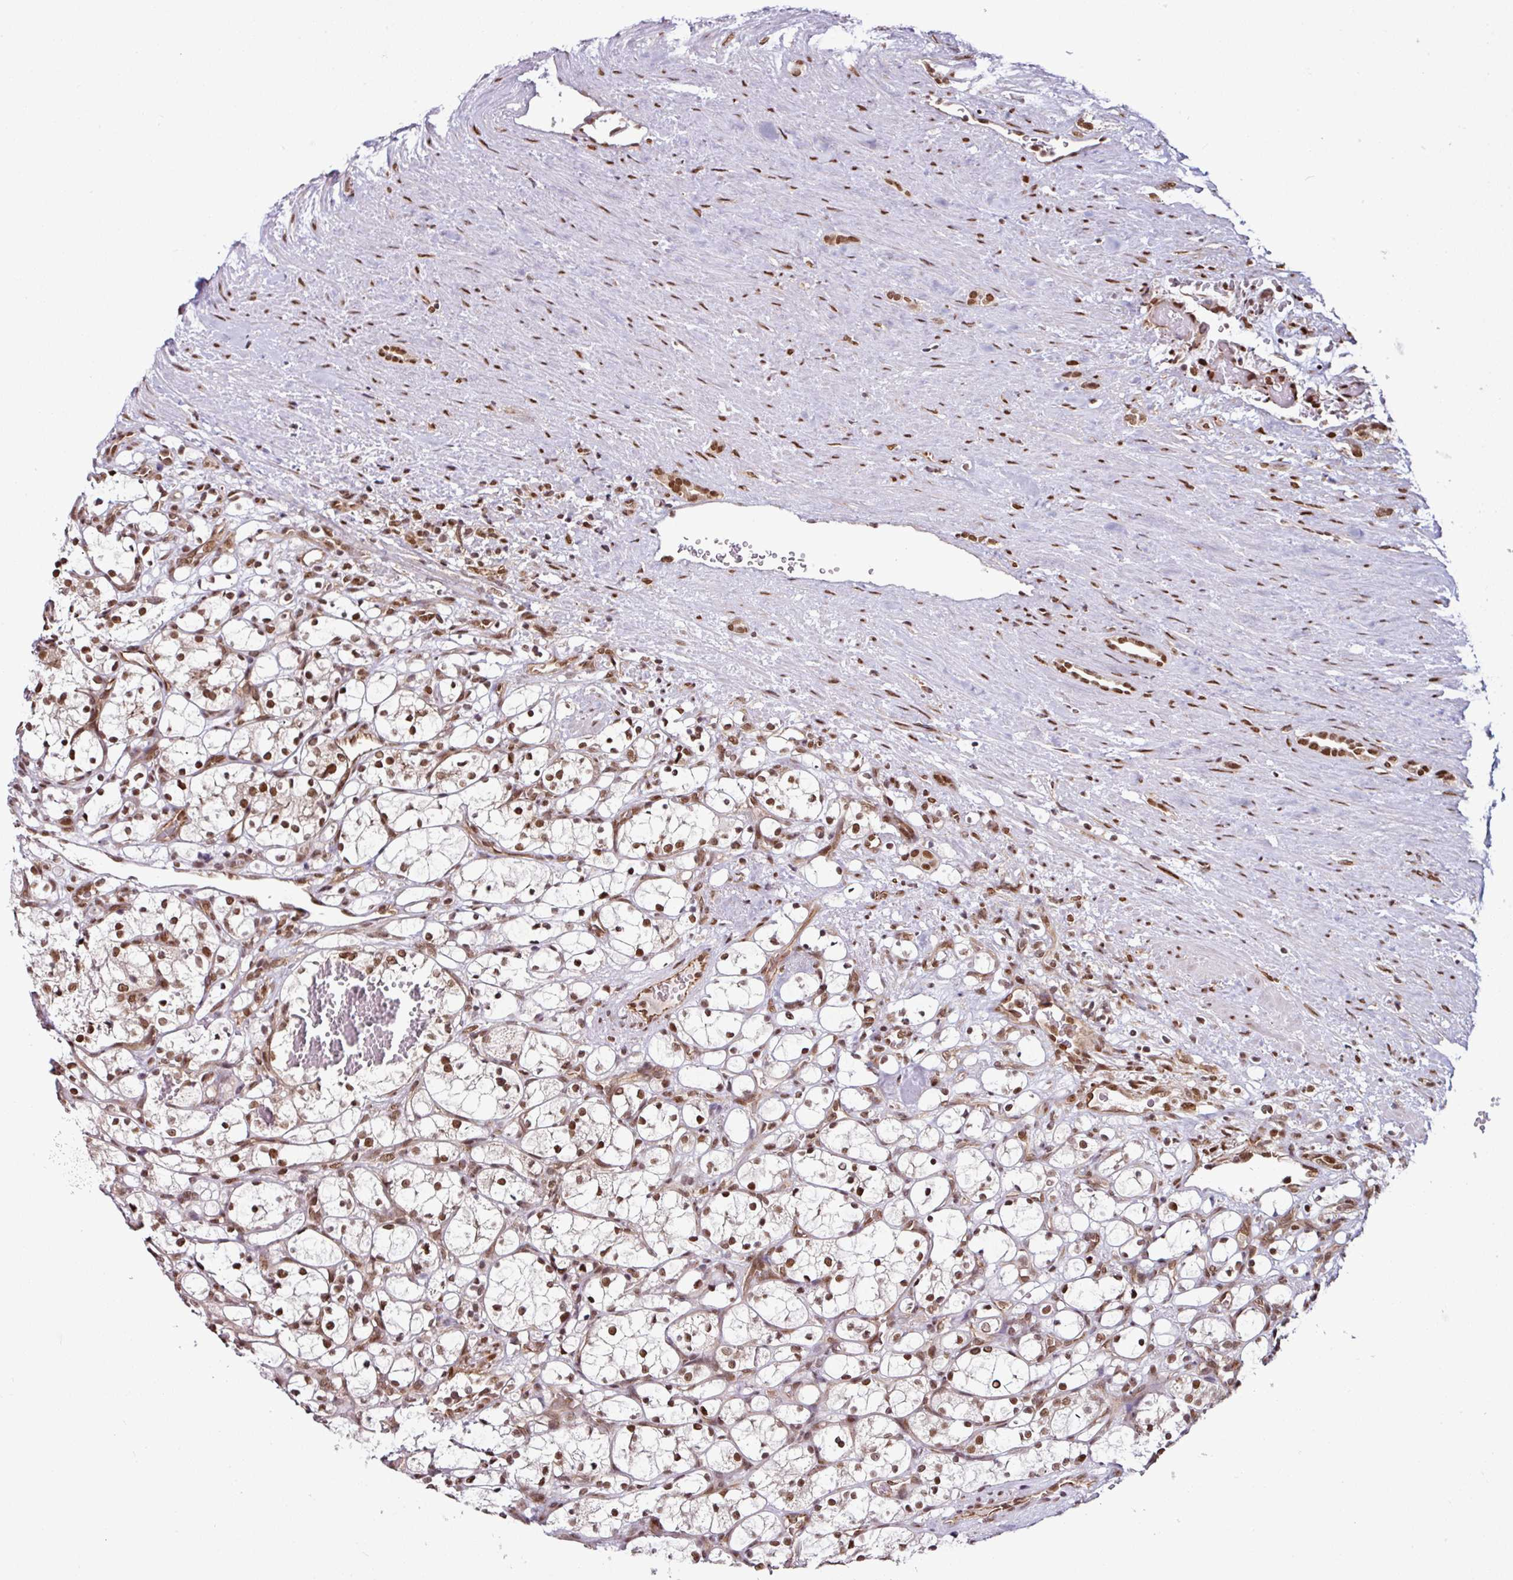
{"staining": {"intensity": "moderate", "quantity": ">75%", "location": "nuclear"}, "tissue": "renal cancer", "cell_type": "Tumor cells", "image_type": "cancer", "snomed": [{"axis": "morphology", "description": "Adenocarcinoma, NOS"}, {"axis": "topography", "description": "Kidney"}], "caption": "Protein expression analysis of renal cancer exhibits moderate nuclear staining in about >75% of tumor cells.", "gene": "MORF4L2", "patient": {"sex": "female", "age": 69}}